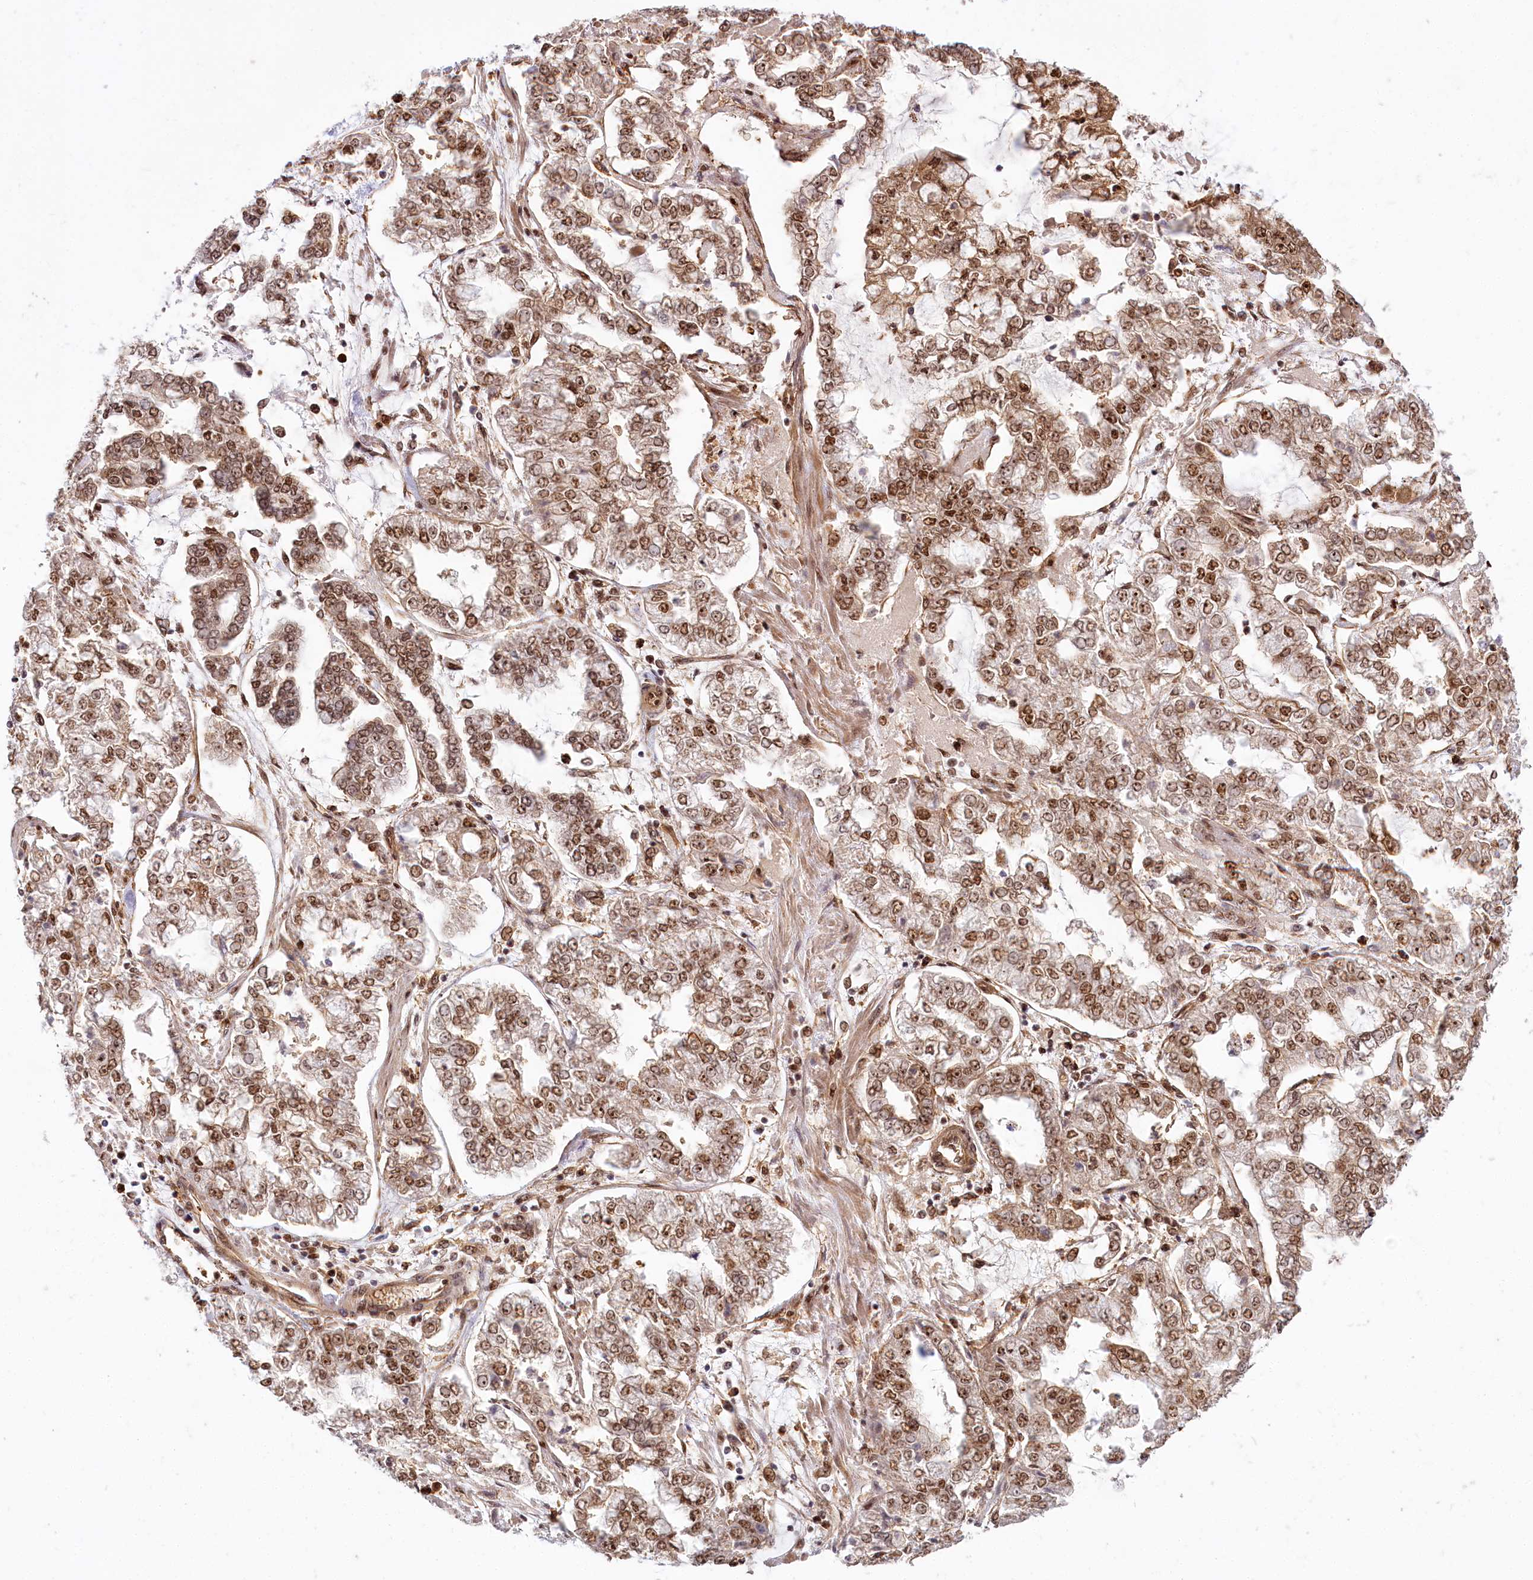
{"staining": {"intensity": "moderate", "quantity": ">75%", "location": "nuclear"}, "tissue": "stomach cancer", "cell_type": "Tumor cells", "image_type": "cancer", "snomed": [{"axis": "morphology", "description": "Adenocarcinoma, NOS"}, {"axis": "topography", "description": "Stomach"}], "caption": "Approximately >75% of tumor cells in adenocarcinoma (stomach) display moderate nuclear protein positivity as visualized by brown immunohistochemical staining.", "gene": "TUBGCP2", "patient": {"sex": "male", "age": 76}}